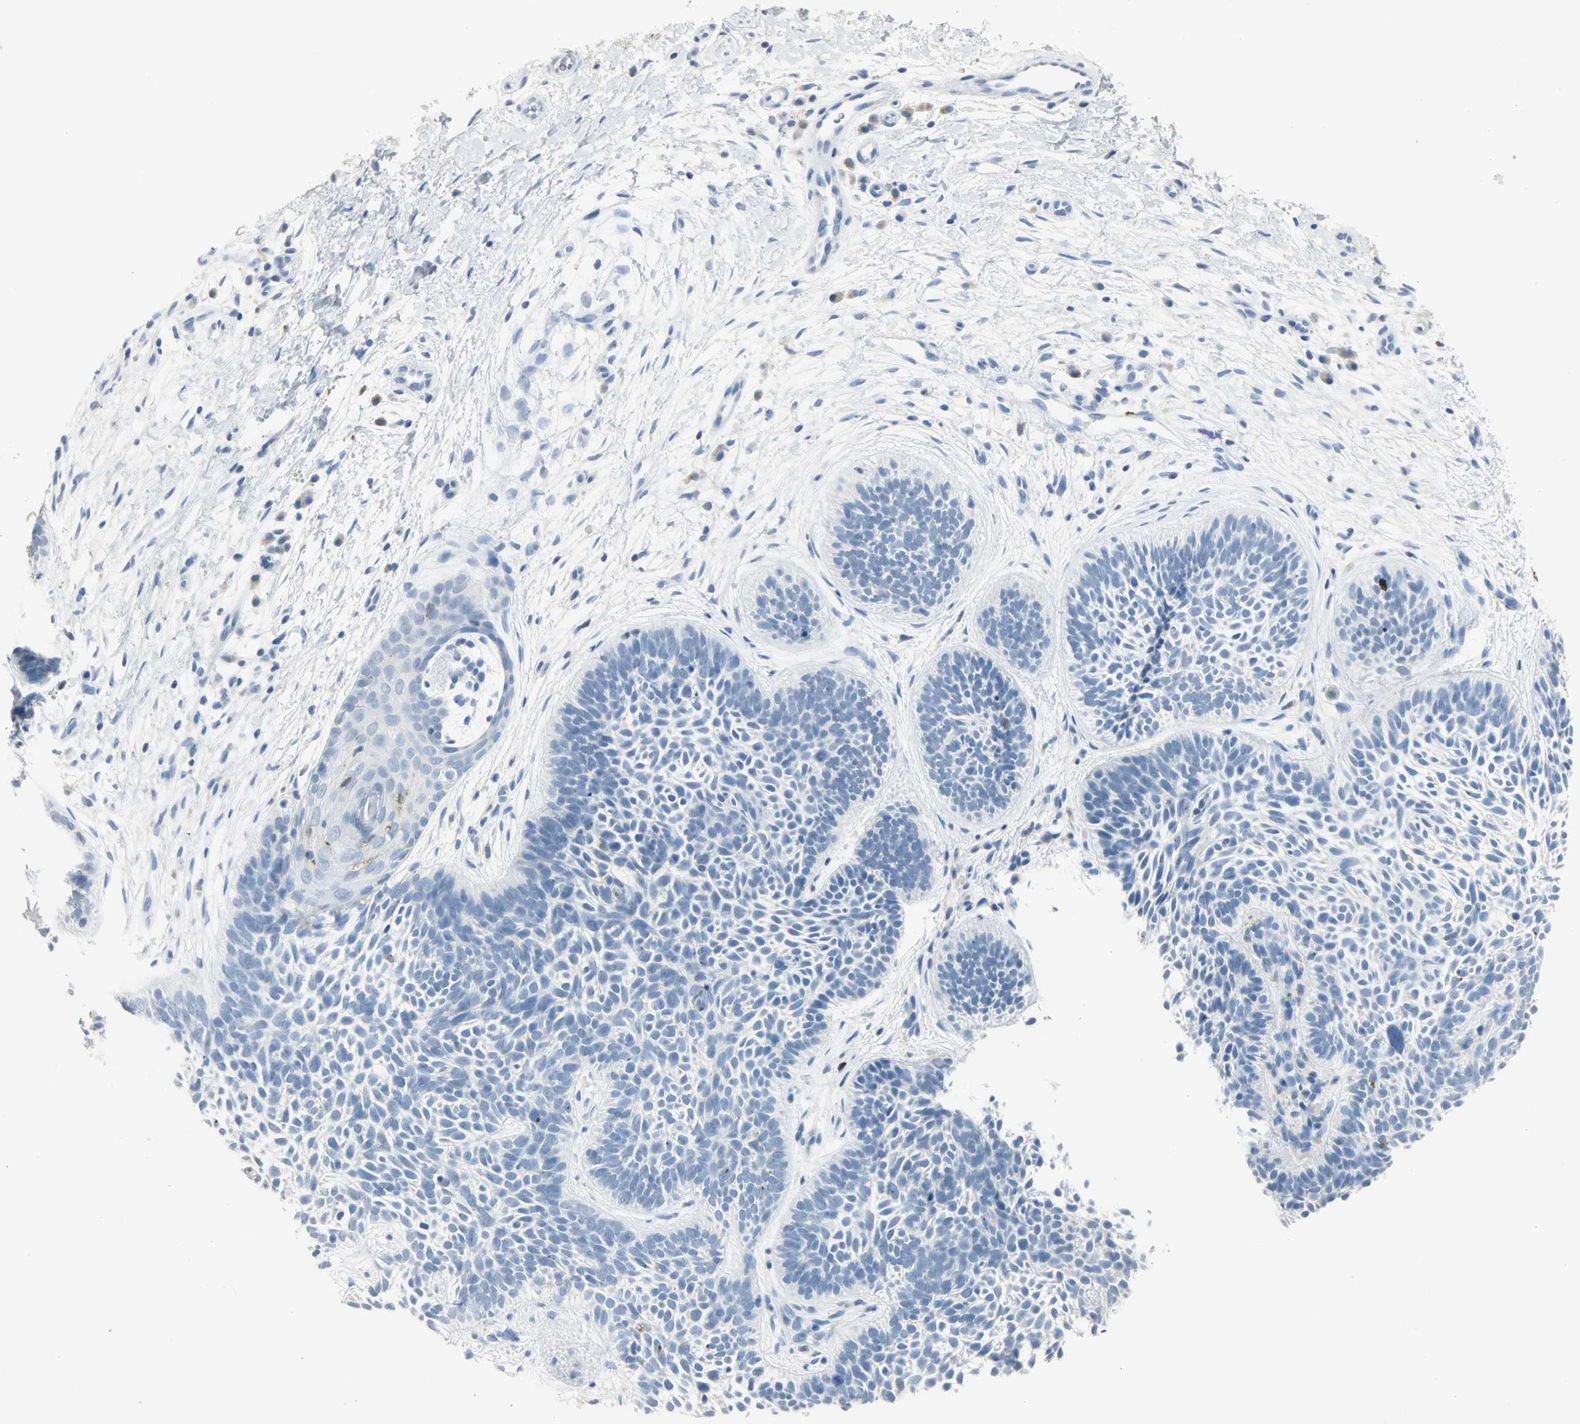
{"staining": {"intensity": "negative", "quantity": "none", "location": "none"}, "tissue": "skin cancer", "cell_type": "Tumor cells", "image_type": "cancer", "snomed": [{"axis": "morphology", "description": "Basal cell carcinoma"}, {"axis": "topography", "description": "Skin"}], "caption": "Tumor cells show no significant positivity in skin cancer (basal cell carcinoma).", "gene": "PTPN6", "patient": {"sex": "female", "age": 79}}